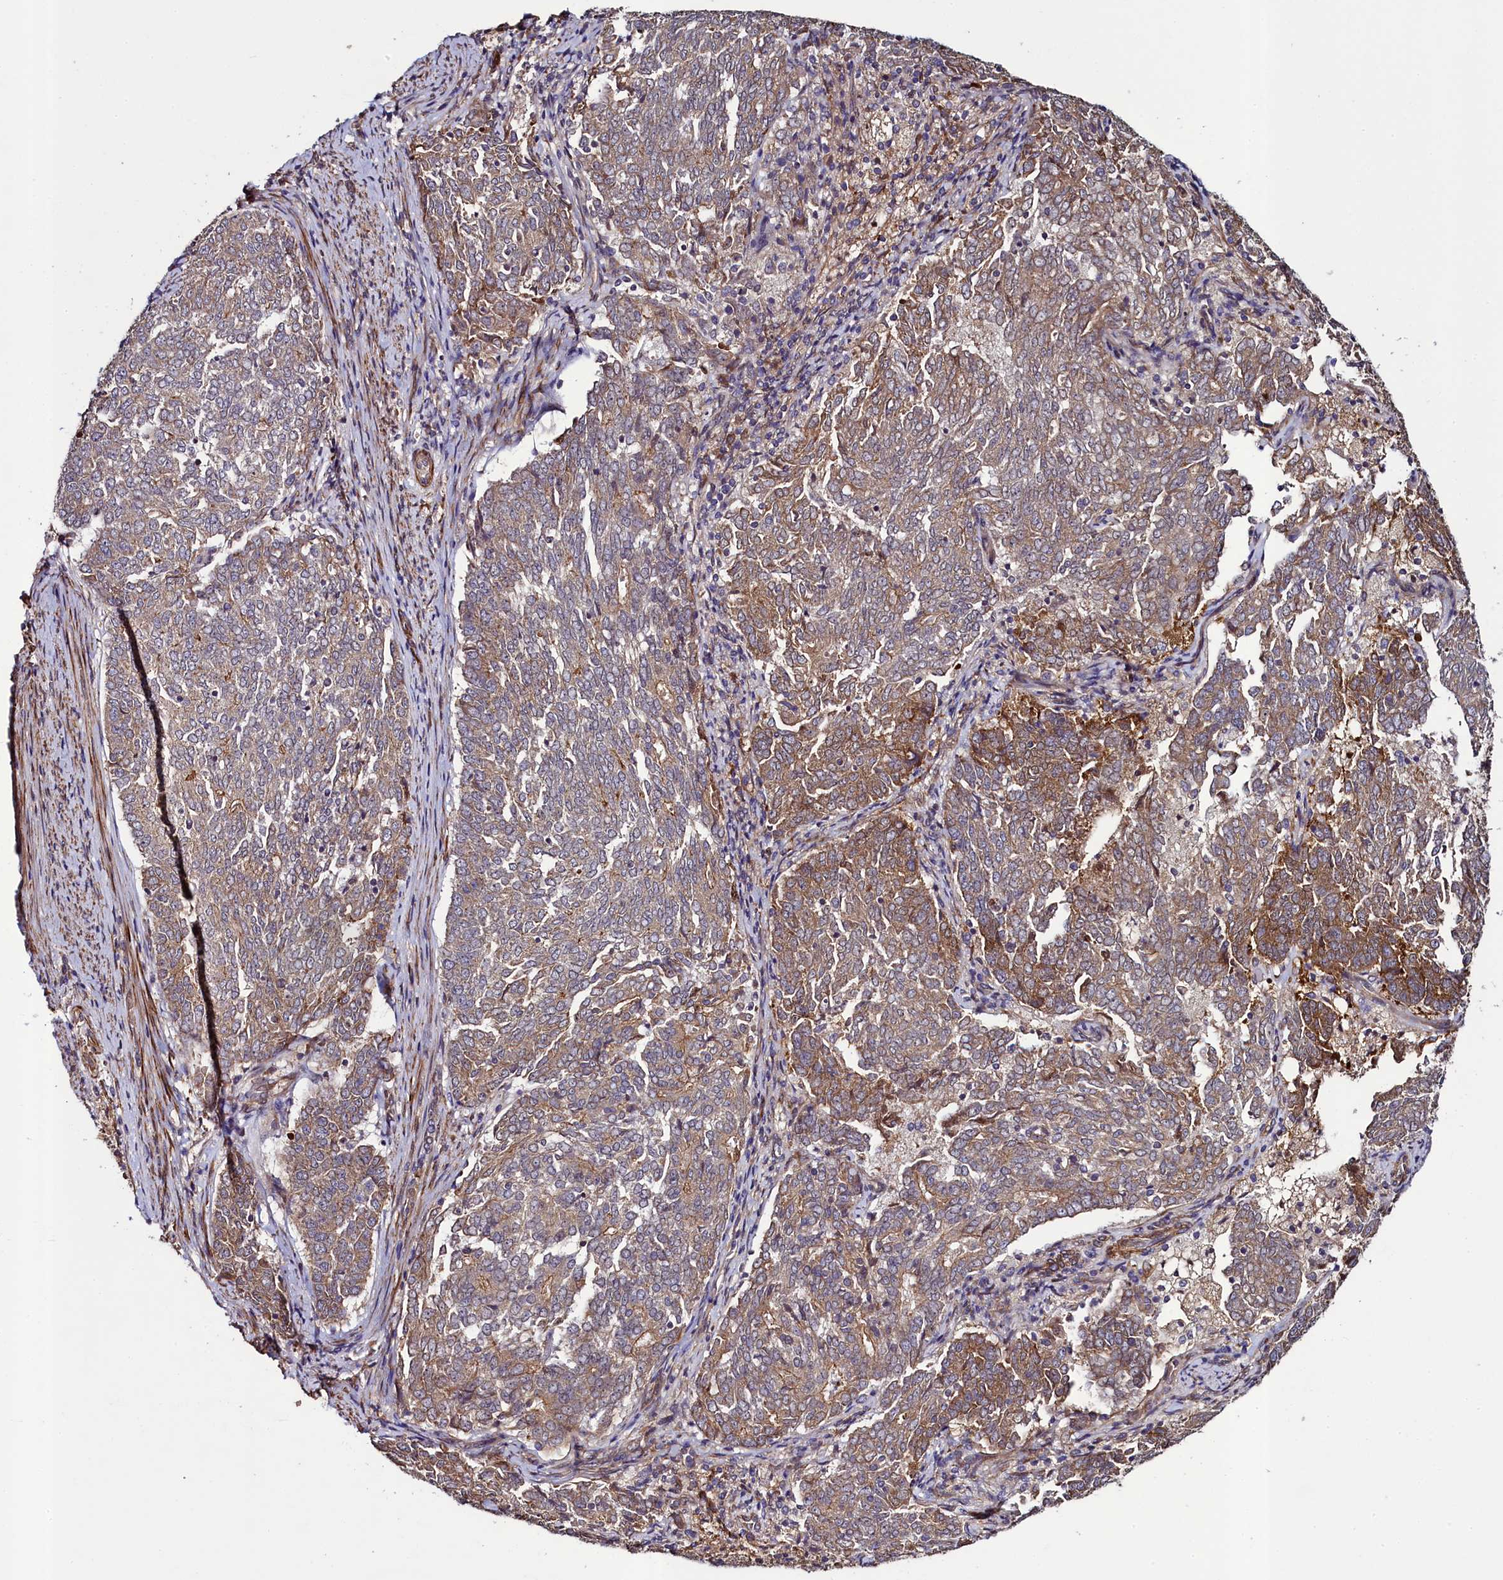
{"staining": {"intensity": "moderate", "quantity": ">75%", "location": "cytoplasmic/membranous"}, "tissue": "endometrial cancer", "cell_type": "Tumor cells", "image_type": "cancer", "snomed": [{"axis": "morphology", "description": "Adenocarcinoma, NOS"}, {"axis": "topography", "description": "Endometrium"}], "caption": "An immunohistochemistry (IHC) image of neoplastic tissue is shown. Protein staining in brown labels moderate cytoplasmic/membranous positivity in endometrial adenocarcinoma within tumor cells.", "gene": "CCDC102A", "patient": {"sex": "female", "age": 80}}